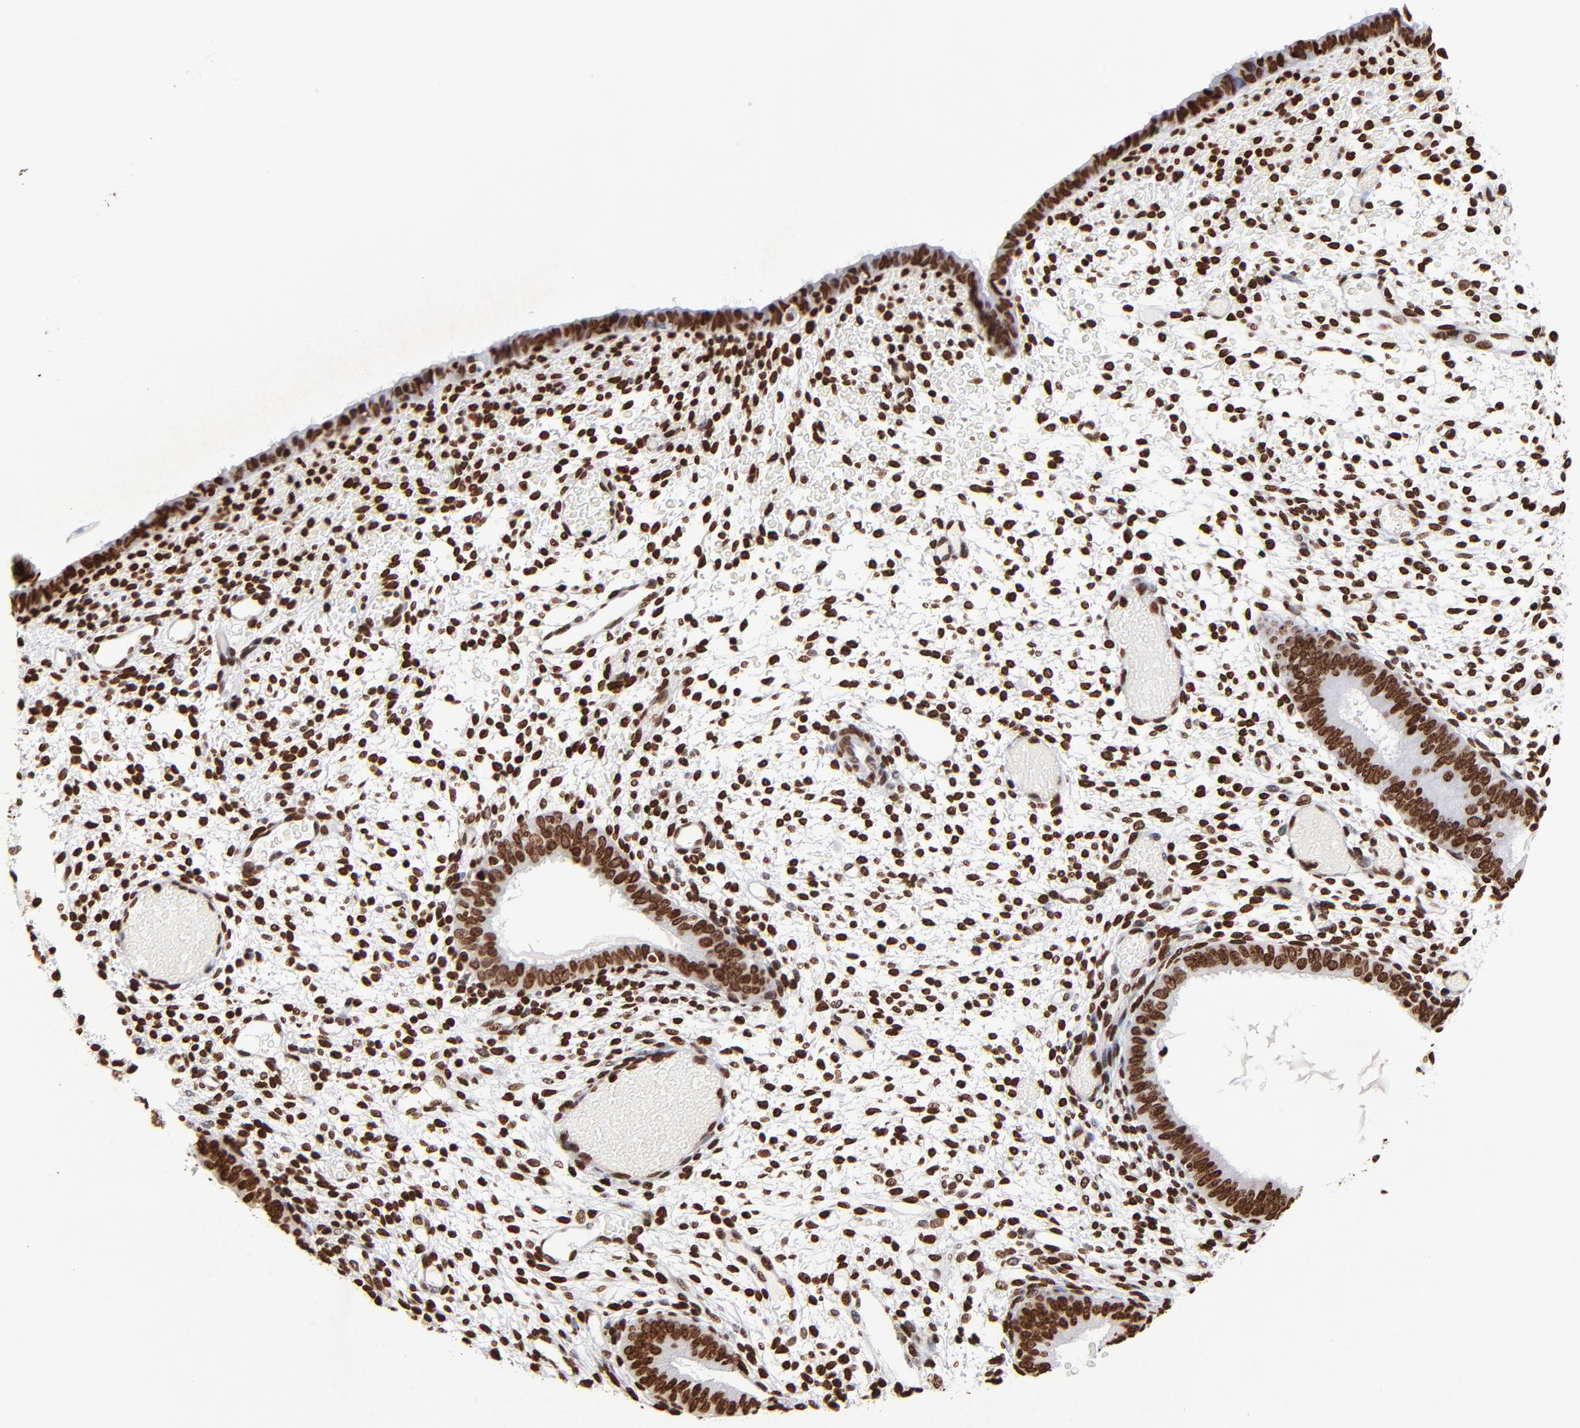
{"staining": {"intensity": "strong", "quantity": ">75%", "location": "nuclear"}, "tissue": "endometrium", "cell_type": "Cells in endometrial stroma", "image_type": "normal", "snomed": [{"axis": "morphology", "description": "Normal tissue, NOS"}, {"axis": "topography", "description": "Endometrium"}], "caption": "Endometrium stained with immunohistochemistry (IHC) exhibits strong nuclear positivity in approximately >75% of cells in endometrial stroma. The protein is shown in brown color, while the nuclei are stained blue.", "gene": "FBH1", "patient": {"sex": "female", "age": 42}}